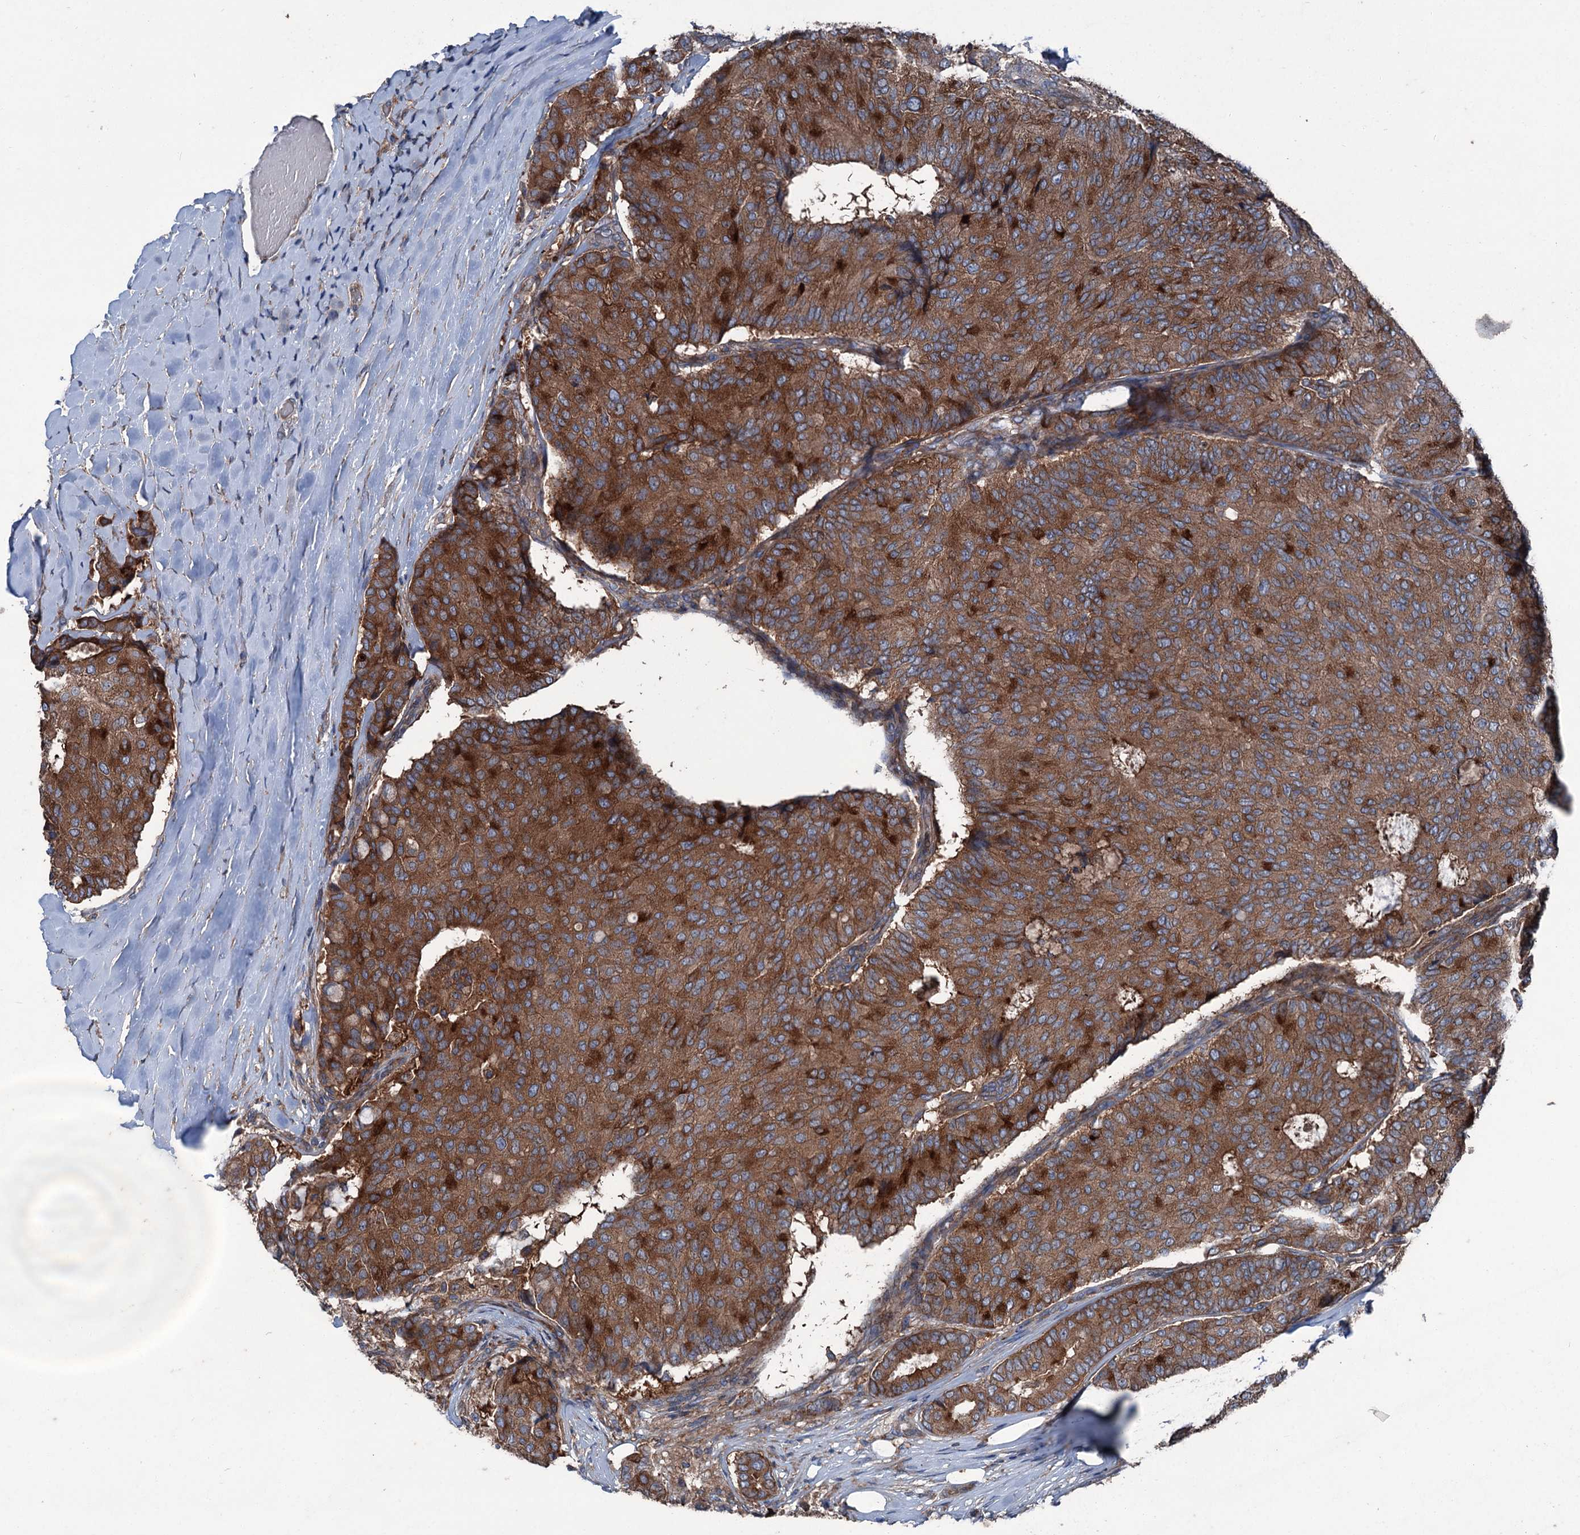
{"staining": {"intensity": "strong", "quantity": ">75%", "location": "cytoplasmic/membranous"}, "tissue": "breast cancer", "cell_type": "Tumor cells", "image_type": "cancer", "snomed": [{"axis": "morphology", "description": "Duct carcinoma"}, {"axis": "topography", "description": "Breast"}], "caption": "Immunohistochemical staining of human breast cancer demonstrates high levels of strong cytoplasmic/membranous protein positivity in about >75% of tumor cells. (DAB IHC, brown staining for protein, blue staining for nuclei).", "gene": "RUFY1", "patient": {"sex": "female", "age": 75}}